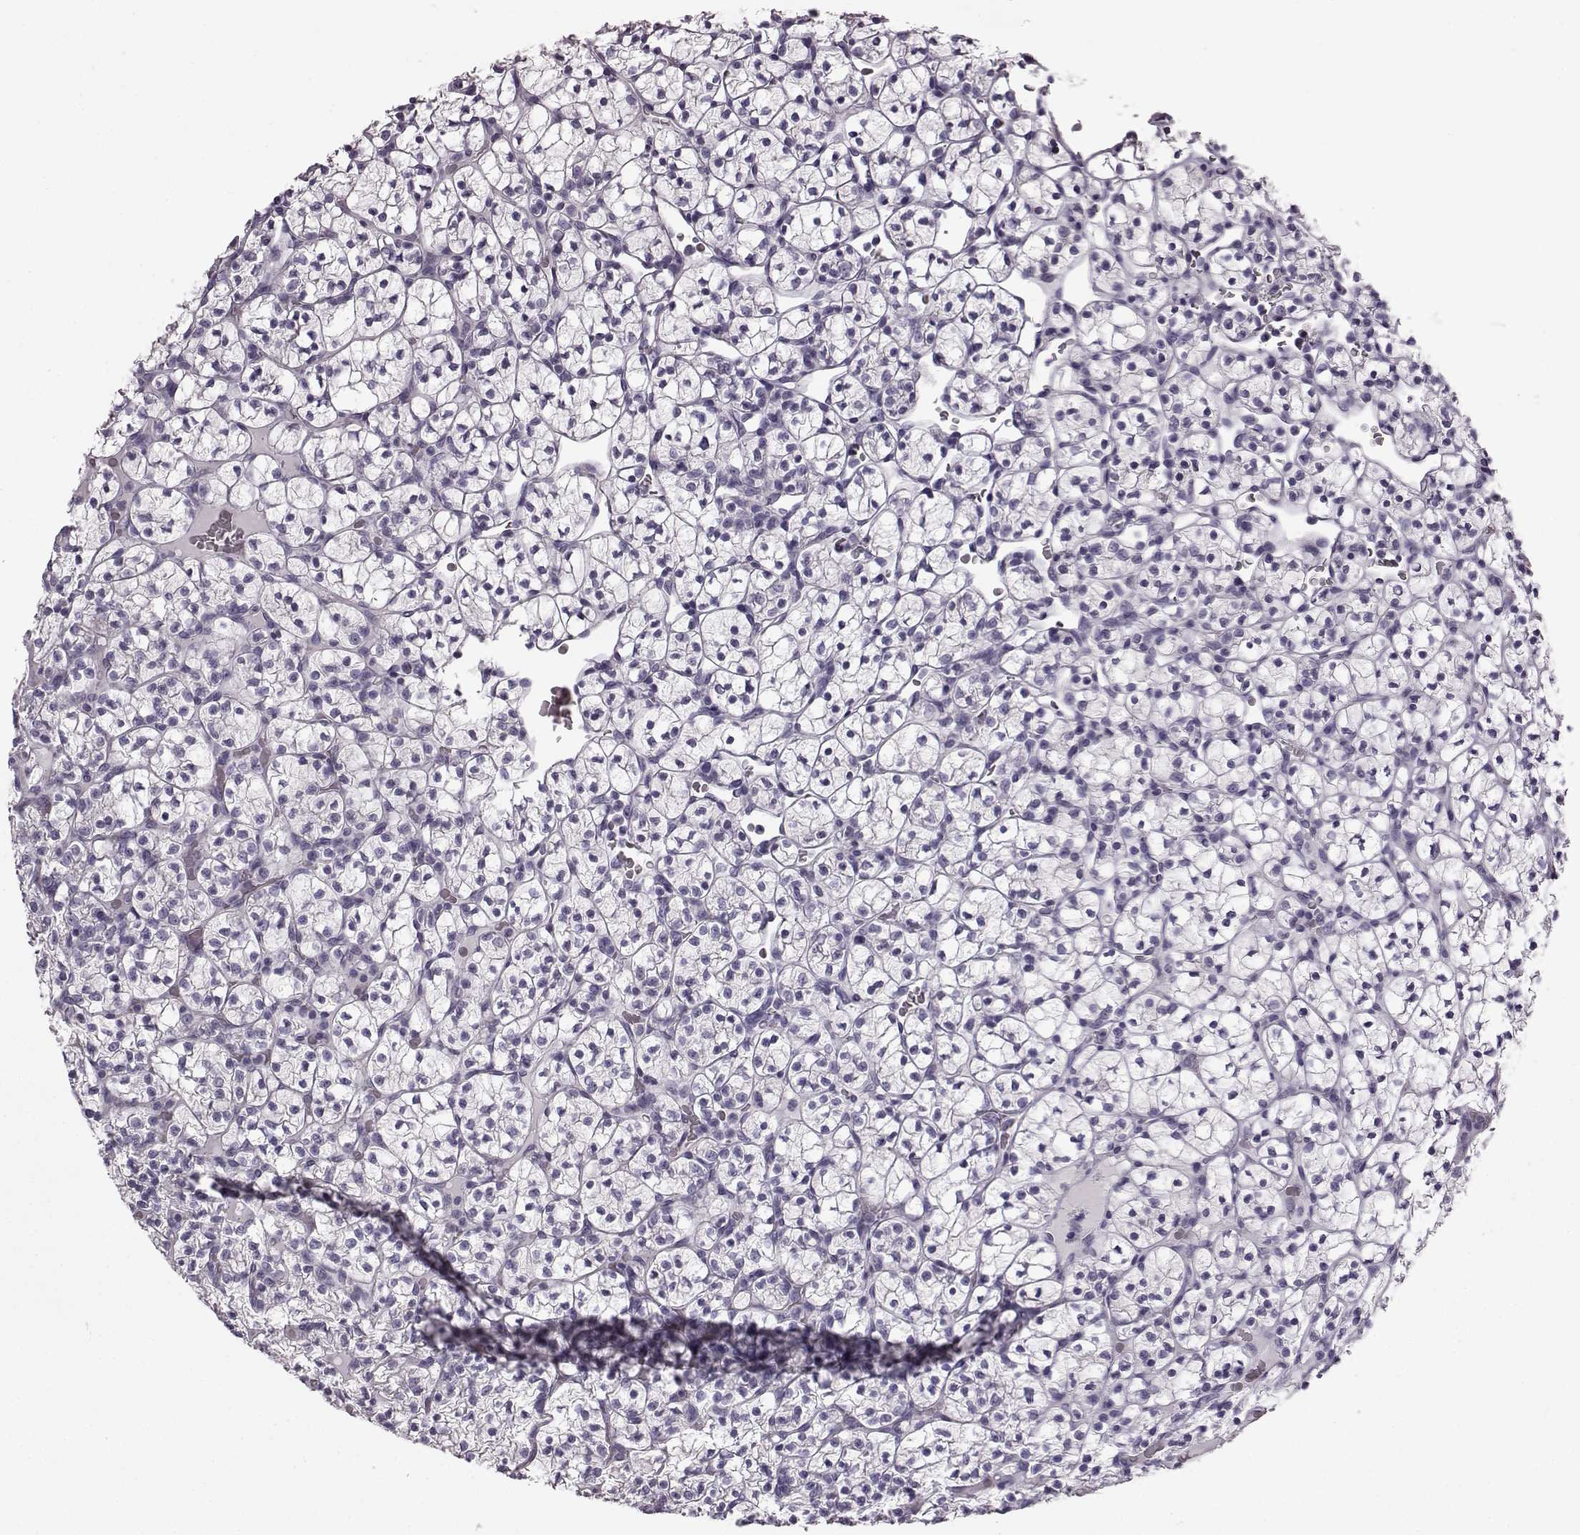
{"staining": {"intensity": "negative", "quantity": "none", "location": "none"}, "tissue": "renal cancer", "cell_type": "Tumor cells", "image_type": "cancer", "snomed": [{"axis": "morphology", "description": "Adenocarcinoma, NOS"}, {"axis": "topography", "description": "Kidney"}], "caption": "Human adenocarcinoma (renal) stained for a protein using immunohistochemistry demonstrates no expression in tumor cells.", "gene": "ODAD4", "patient": {"sex": "female", "age": 89}}